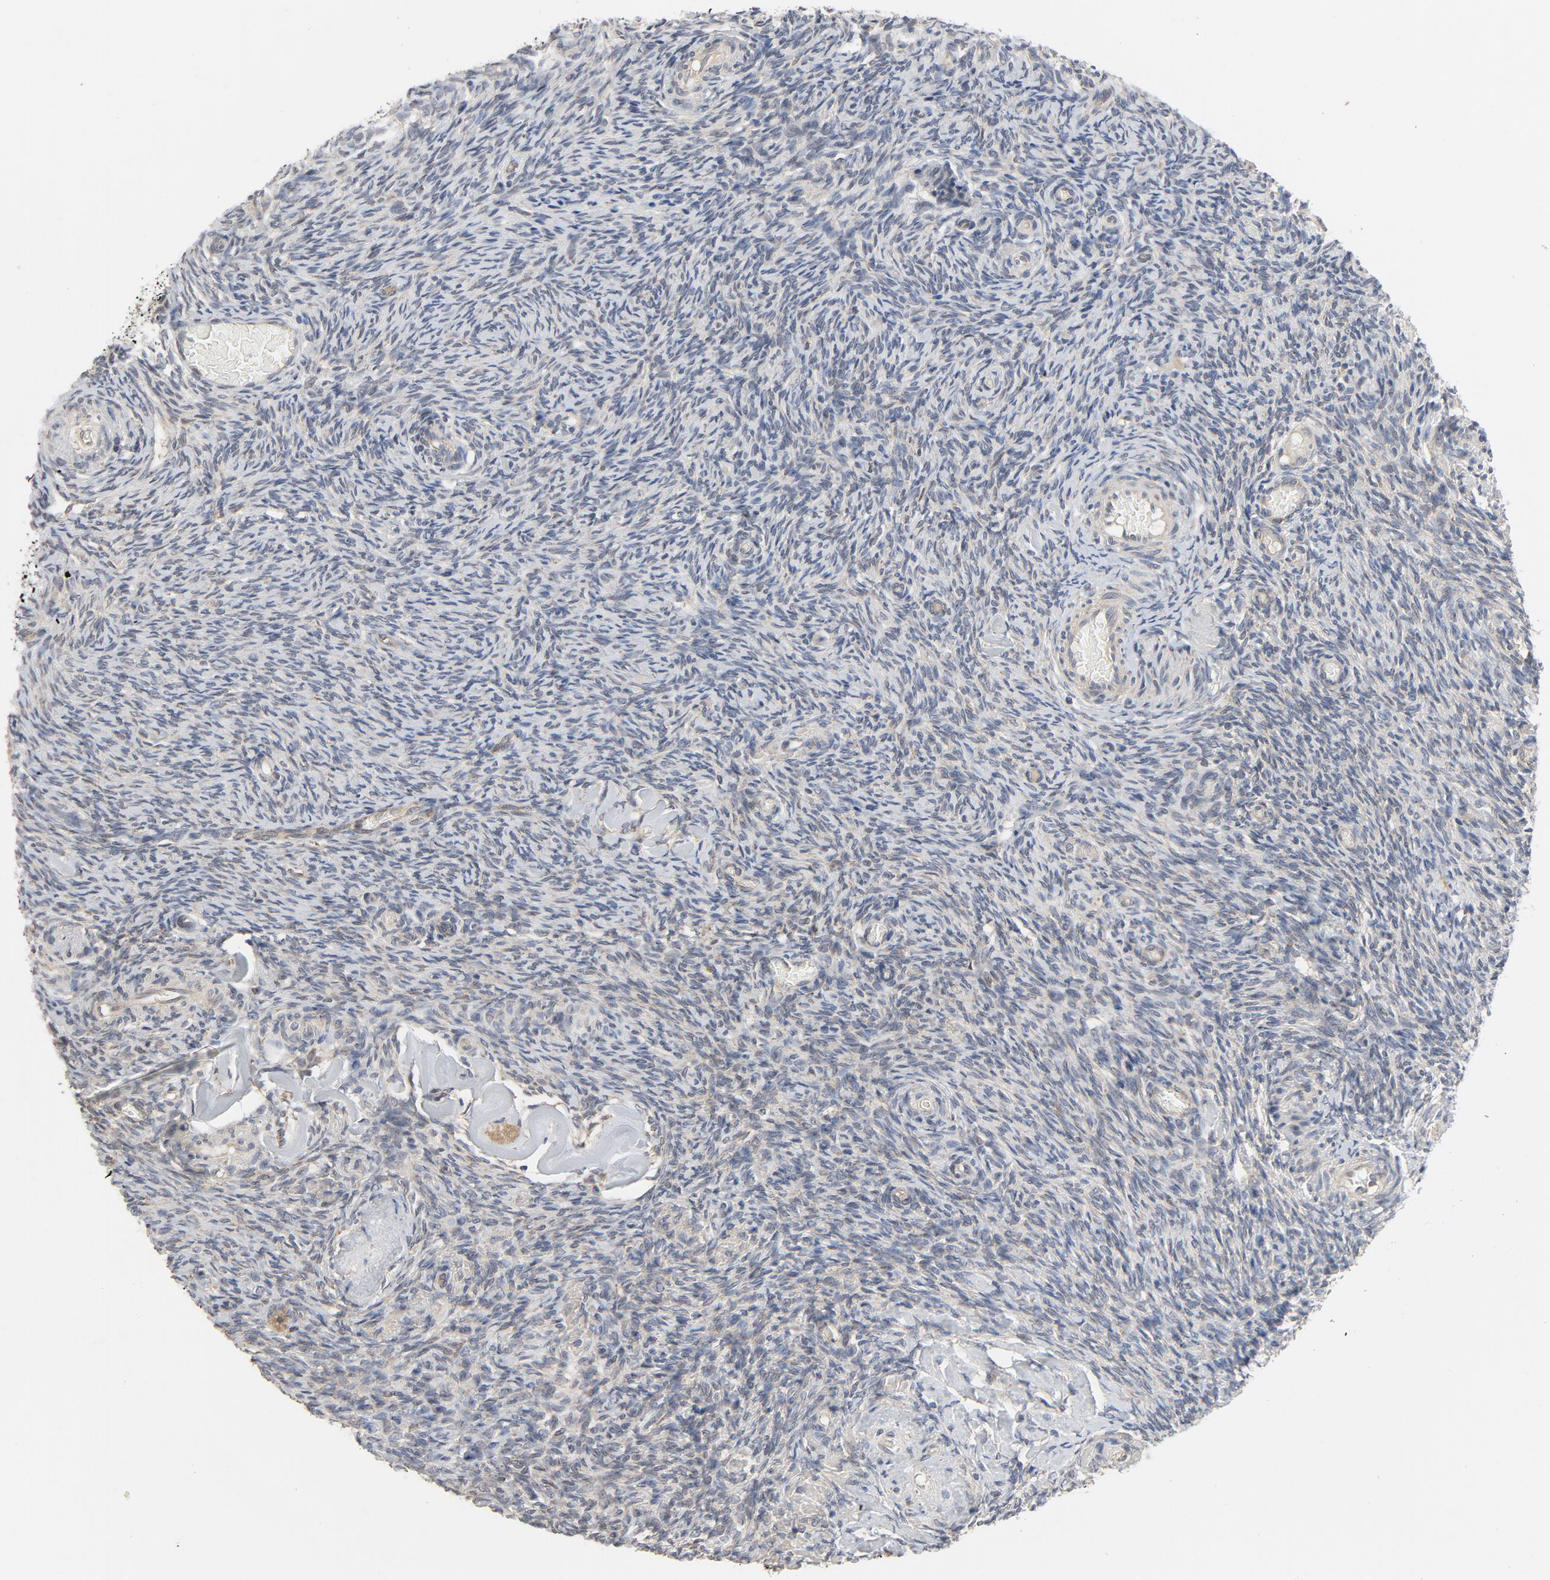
{"staining": {"intensity": "moderate", "quantity": "<25%", "location": "cytoplasmic/membranous"}, "tissue": "ovary", "cell_type": "Ovarian stroma cells", "image_type": "normal", "snomed": [{"axis": "morphology", "description": "Normal tissue, NOS"}, {"axis": "topography", "description": "Ovary"}], "caption": "Ovary stained with a brown dye exhibits moderate cytoplasmic/membranous positive staining in approximately <25% of ovarian stroma cells.", "gene": "C14orf119", "patient": {"sex": "female", "age": 60}}